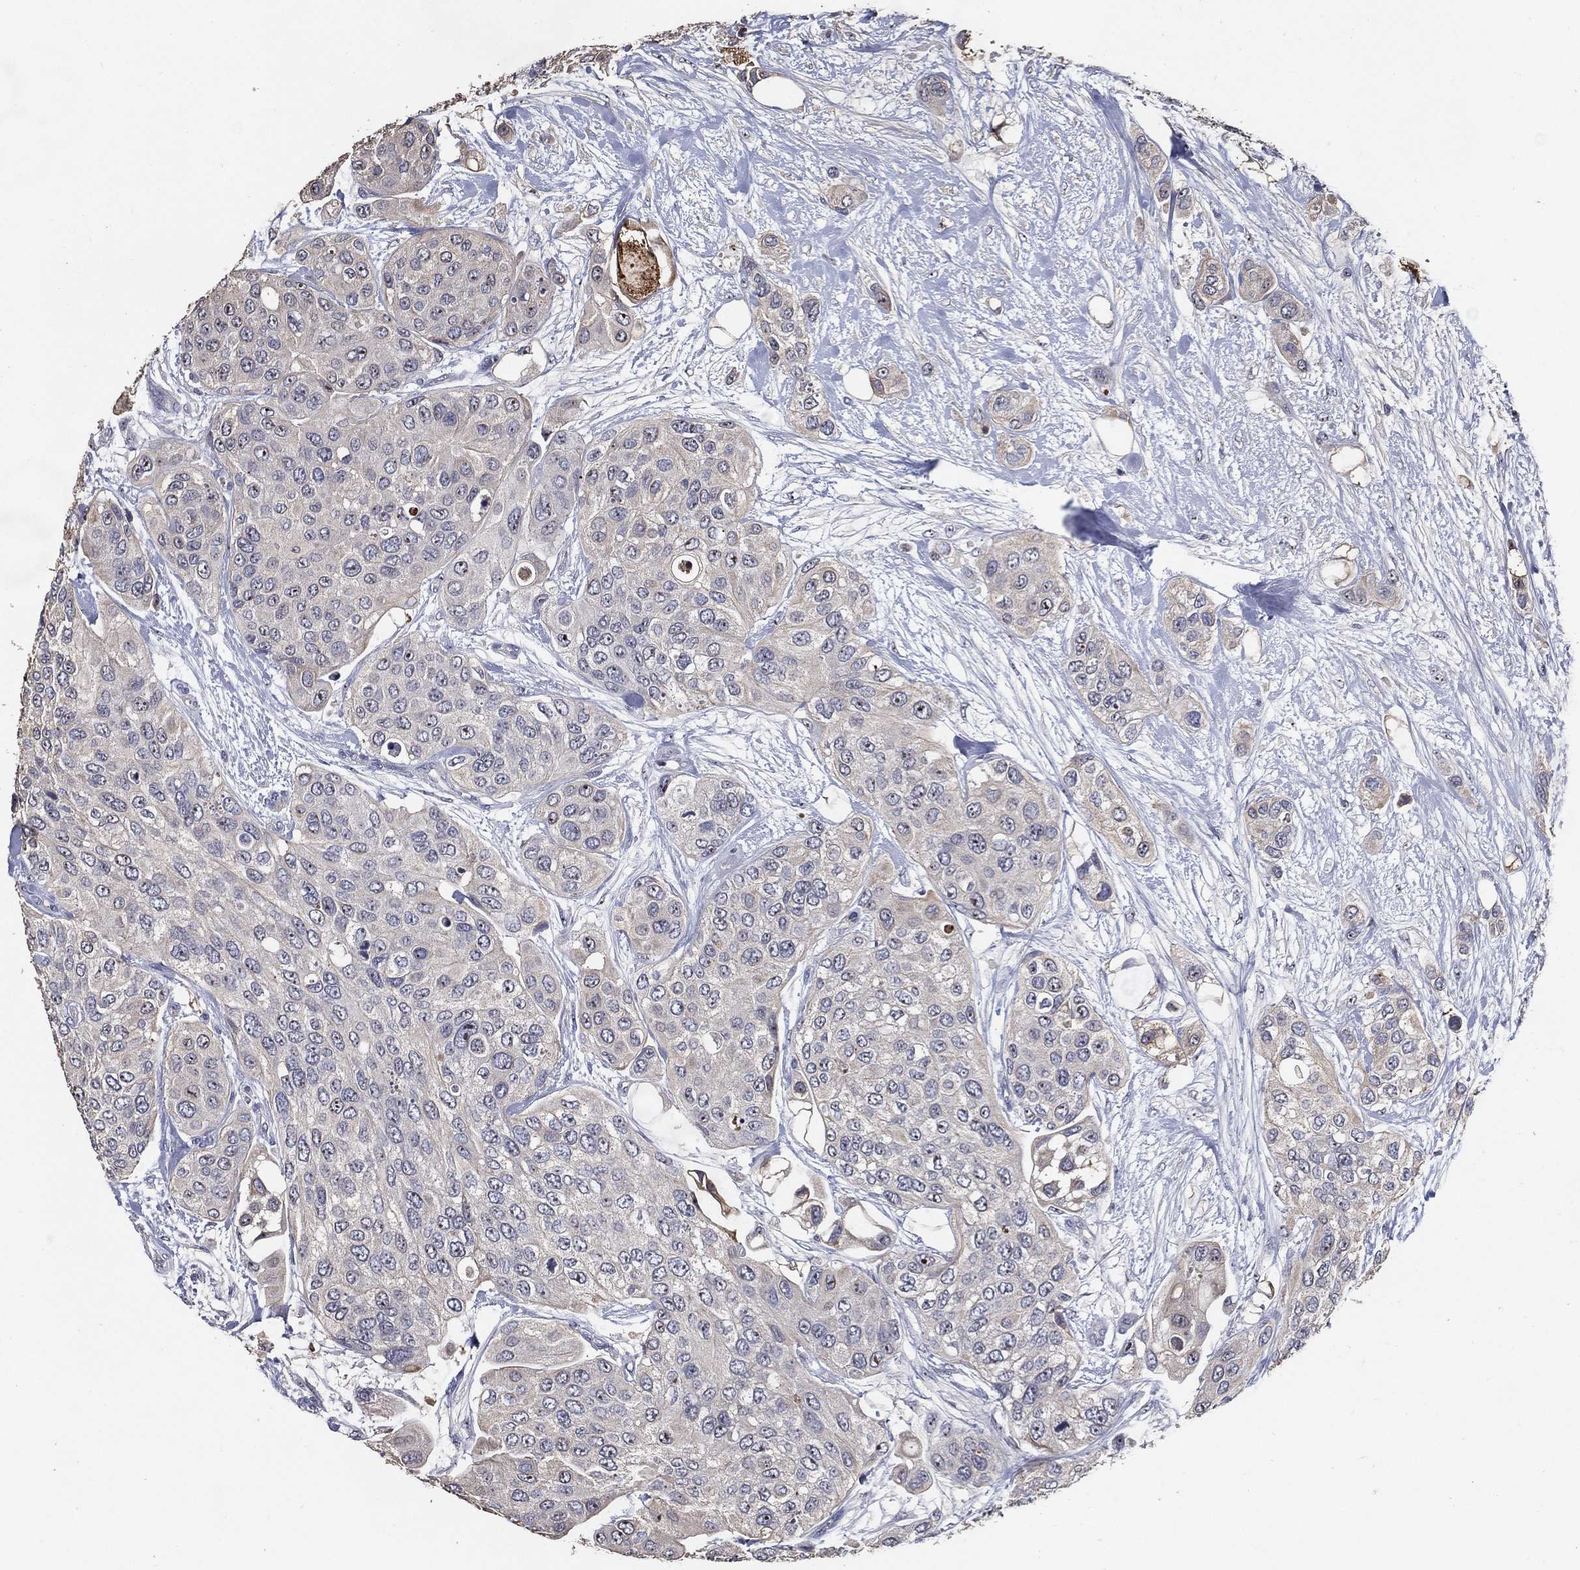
{"staining": {"intensity": "negative", "quantity": "none", "location": "none"}, "tissue": "urothelial cancer", "cell_type": "Tumor cells", "image_type": "cancer", "snomed": [{"axis": "morphology", "description": "Urothelial carcinoma, High grade"}, {"axis": "topography", "description": "Urinary bladder"}], "caption": "High power microscopy micrograph of an IHC image of urothelial carcinoma (high-grade), revealing no significant staining in tumor cells. (Immunohistochemistry, brightfield microscopy, high magnification).", "gene": "EFNA1", "patient": {"sex": "male", "age": 77}}